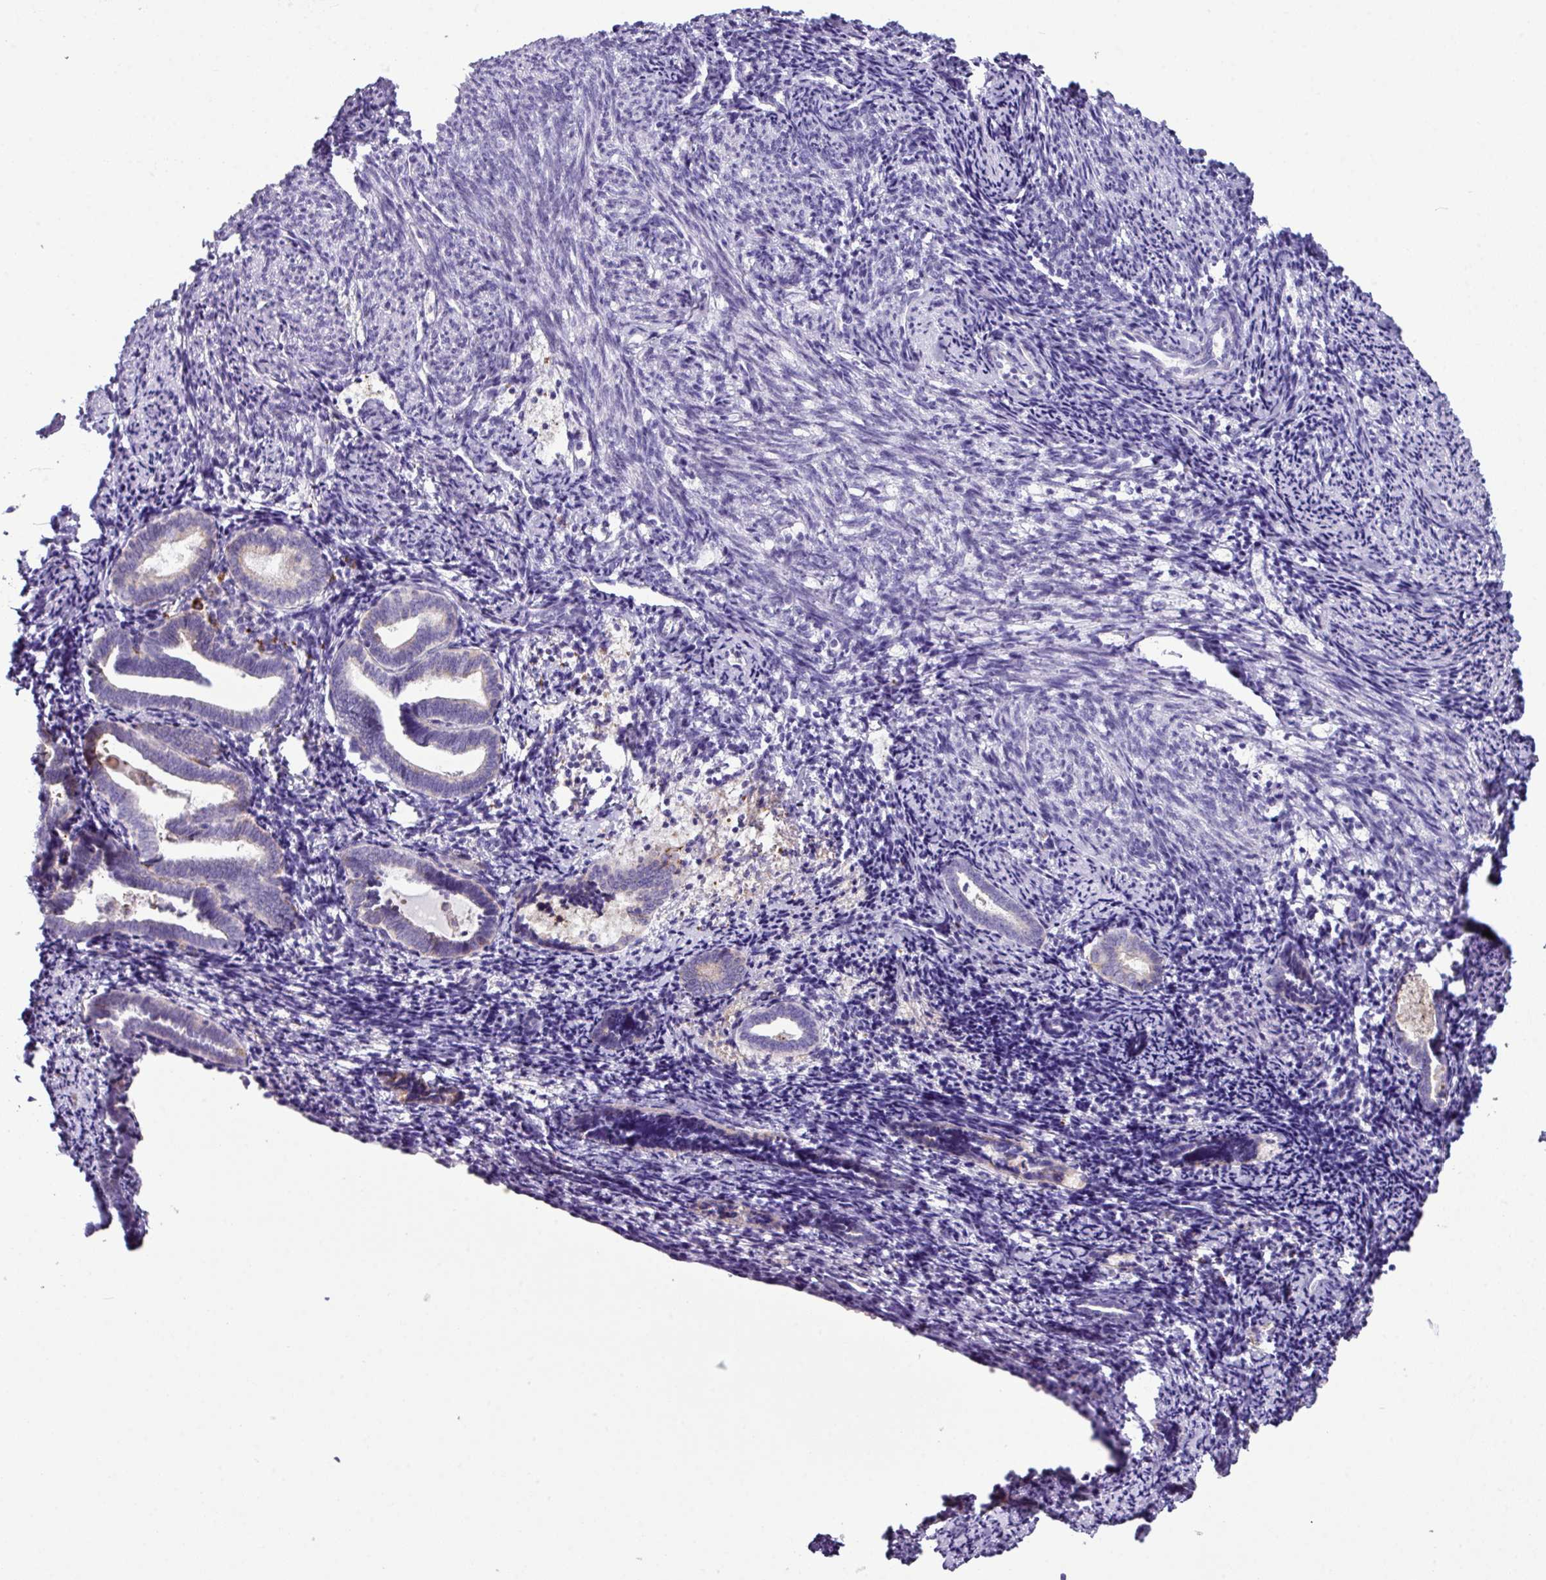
{"staining": {"intensity": "negative", "quantity": "none", "location": "none"}, "tissue": "endometrium", "cell_type": "Cells in endometrial stroma", "image_type": "normal", "snomed": [{"axis": "morphology", "description": "Normal tissue, NOS"}, {"axis": "topography", "description": "Endometrium"}], "caption": "Image shows no protein positivity in cells in endometrial stroma of normal endometrium.", "gene": "RGS21", "patient": {"sex": "female", "age": 54}}